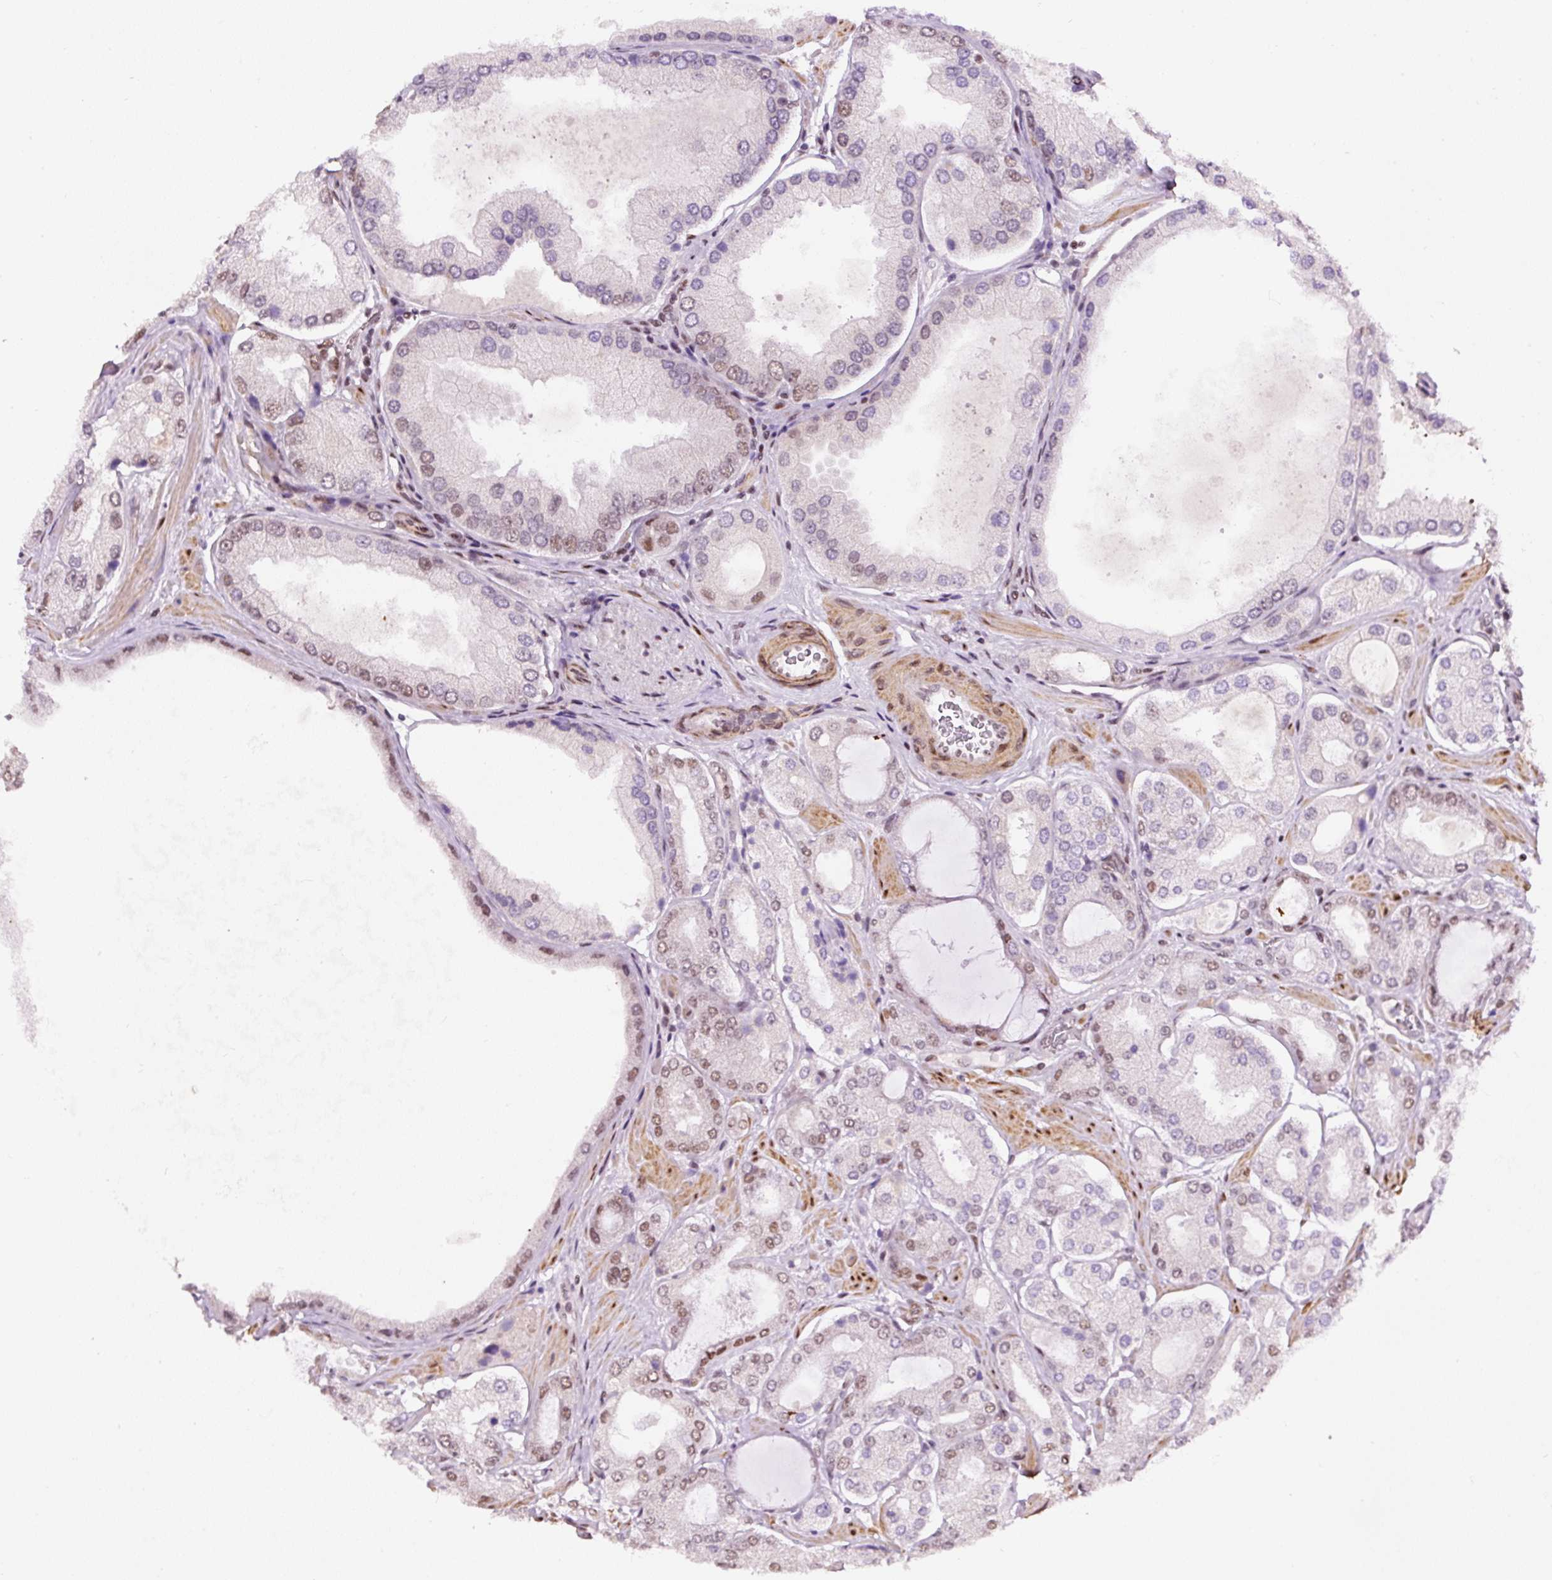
{"staining": {"intensity": "weak", "quantity": "<25%", "location": "nuclear"}, "tissue": "prostate cancer", "cell_type": "Tumor cells", "image_type": "cancer", "snomed": [{"axis": "morphology", "description": "Adenocarcinoma, Low grade"}, {"axis": "topography", "description": "Prostate"}], "caption": "Immunohistochemistry histopathology image of human prostate adenocarcinoma (low-grade) stained for a protein (brown), which demonstrates no positivity in tumor cells.", "gene": "HNRNPC", "patient": {"sex": "male", "age": 42}}